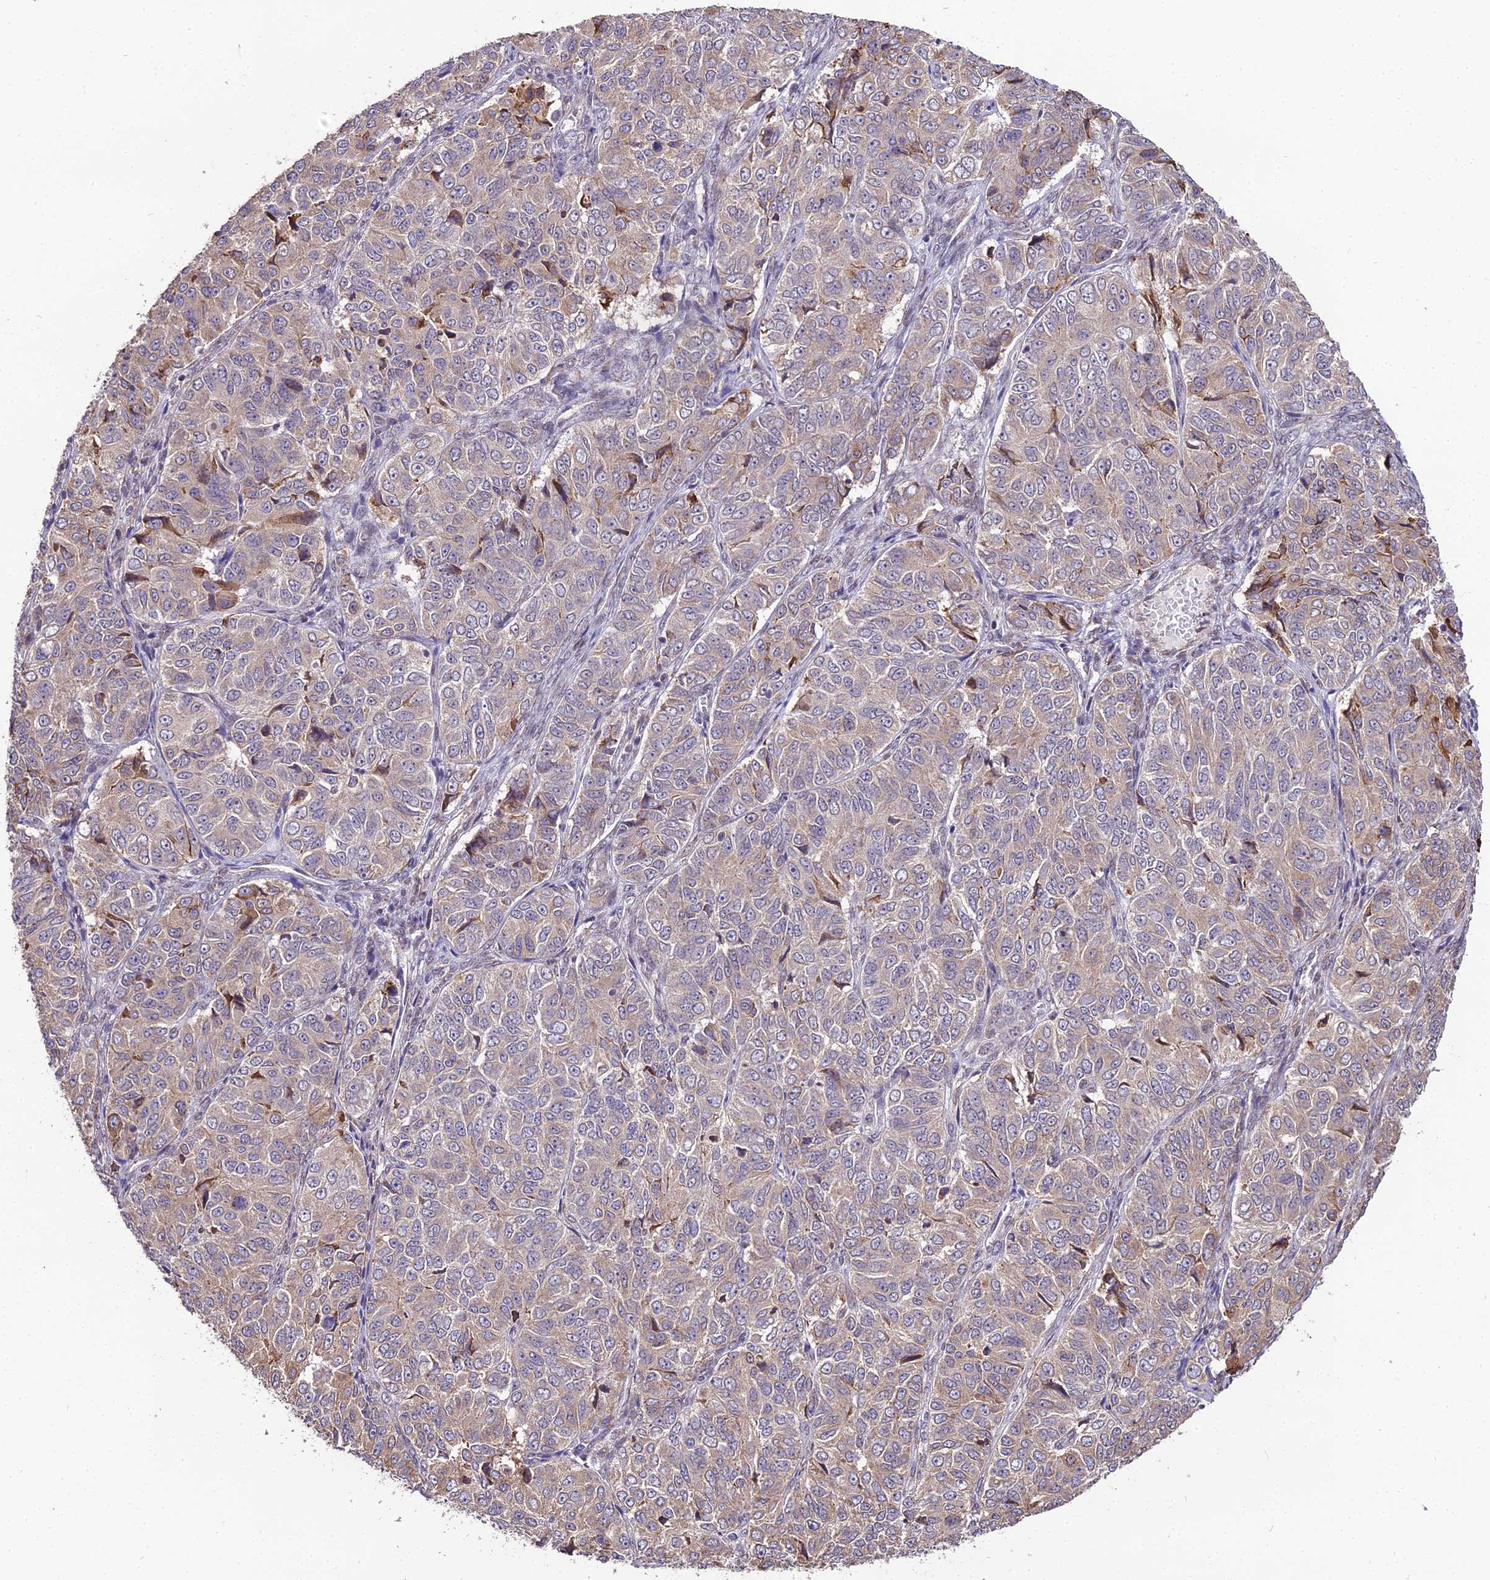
{"staining": {"intensity": "moderate", "quantity": "<25%", "location": "cytoplasmic/membranous"}, "tissue": "ovarian cancer", "cell_type": "Tumor cells", "image_type": "cancer", "snomed": [{"axis": "morphology", "description": "Carcinoma, endometroid"}, {"axis": "topography", "description": "Ovary"}], "caption": "DAB immunohistochemical staining of ovarian cancer demonstrates moderate cytoplasmic/membranous protein expression in about <25% of tumor cells. (Stains: DAB in brown, nuclei in blue, Microscopy: brightfield microscopy at high magnification).", "gene": "TROAP", "patient": {"sex": "female", "age": 51}}